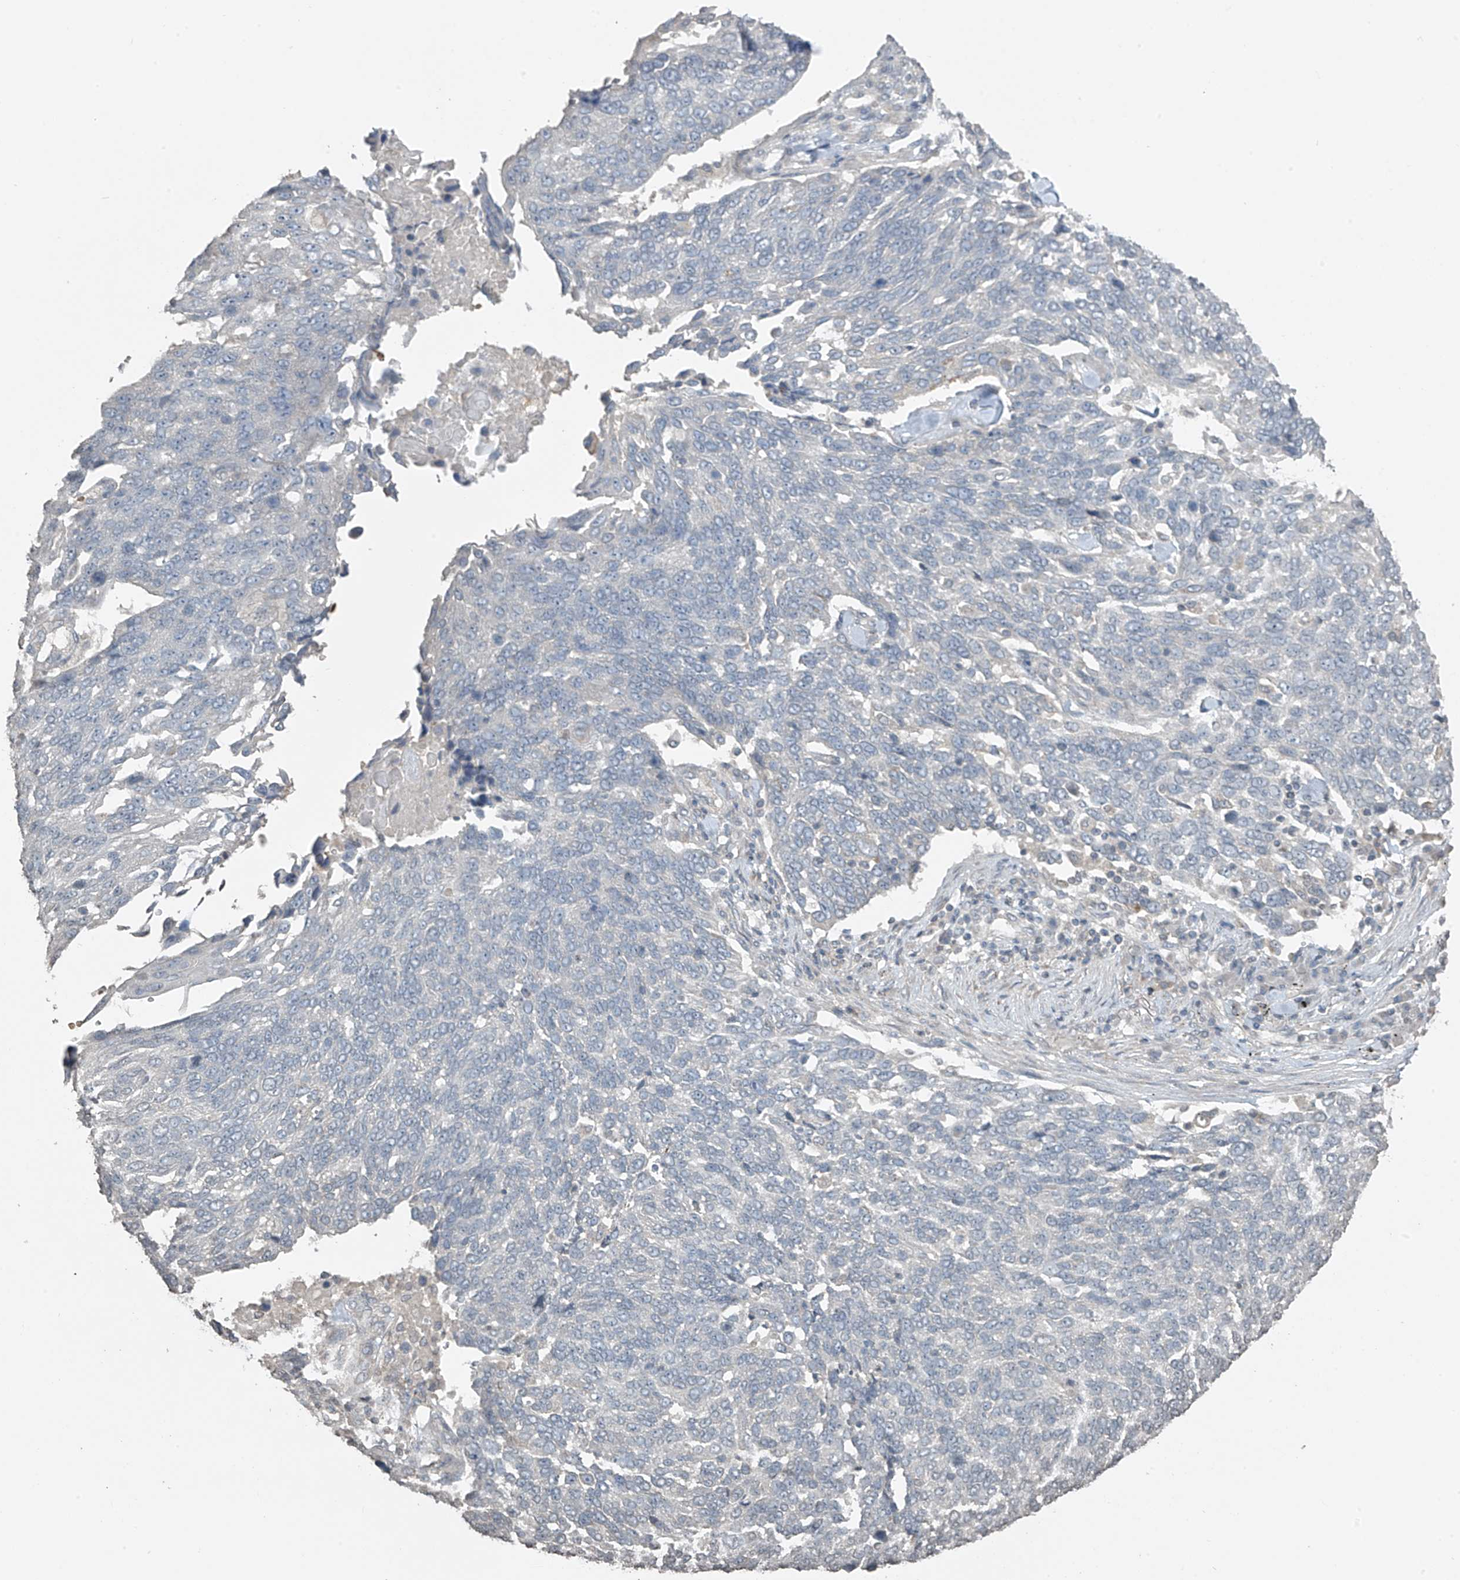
{"staining": {"intensity": "negative", "quantity": "none", "location": "none"}, "tissue": "lung cancer", "cell_type": "Tumor cells", "image_type": "cancer", "snomed": [{"axis": "morphology", "description": "Squamous cell carcinoma, NOS"}, {"axis": "topography", "description": "Lung"}], "caption": "Lung cancer was stained to show a protein in brown. There is no significant staining in tumor cells.", "gene": "HOXA11", "patient": {"sex": "male", "age": 66}}